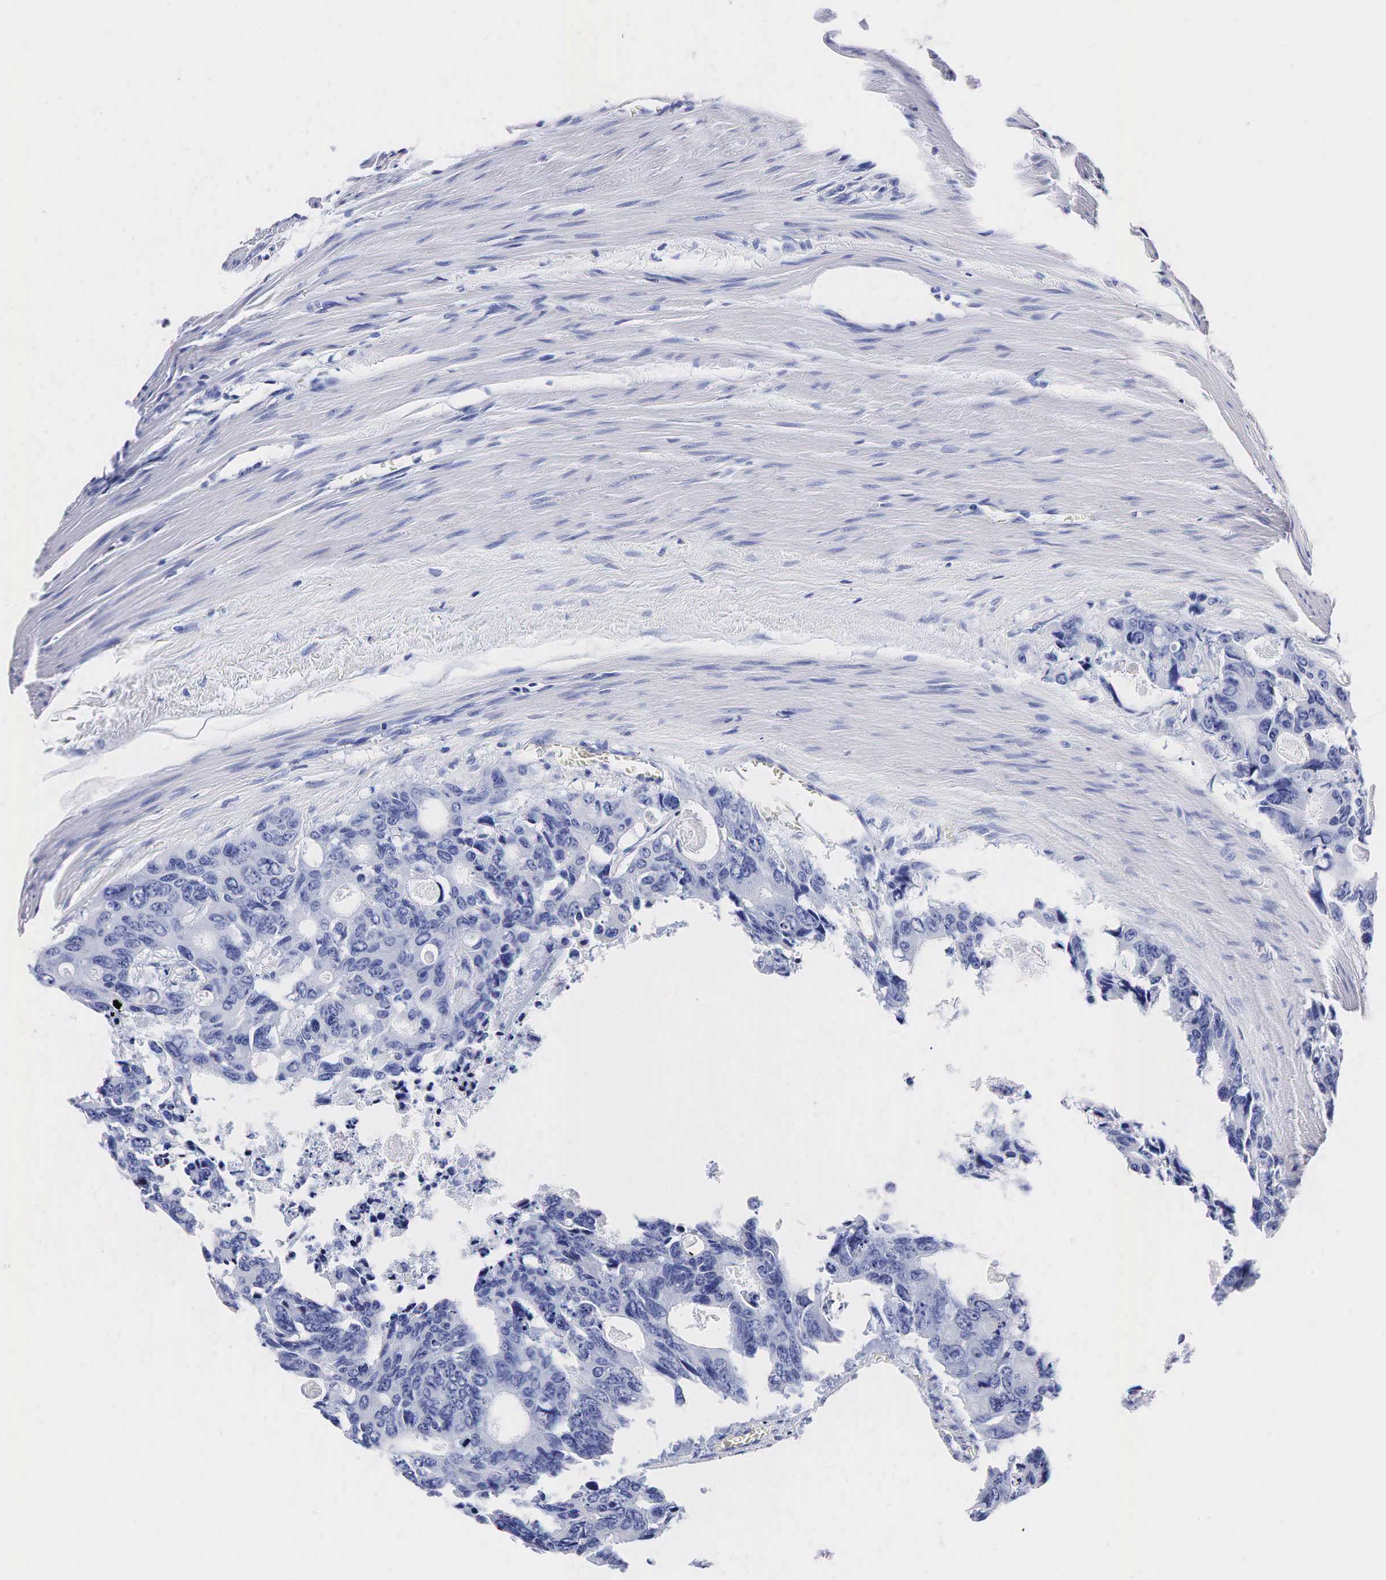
{"staining": {"intensity": "negative", "quantity": "none", "location": "none"}, "tissue": "colorectal cancer", "cell_type": "Tumor cells", "image_type": "cancer", "snomed": [{"axis": "morphology", "description": "Adenocarcinoma, NOS"}, {"axis": "topography", "description": "Rectum"}], "caption": "Colorectal cancer was stained to show a protein in brown. There is no significant staining in tumor cells.", "gene": "TG", "patient": {"sex": "male", "age": 76}}